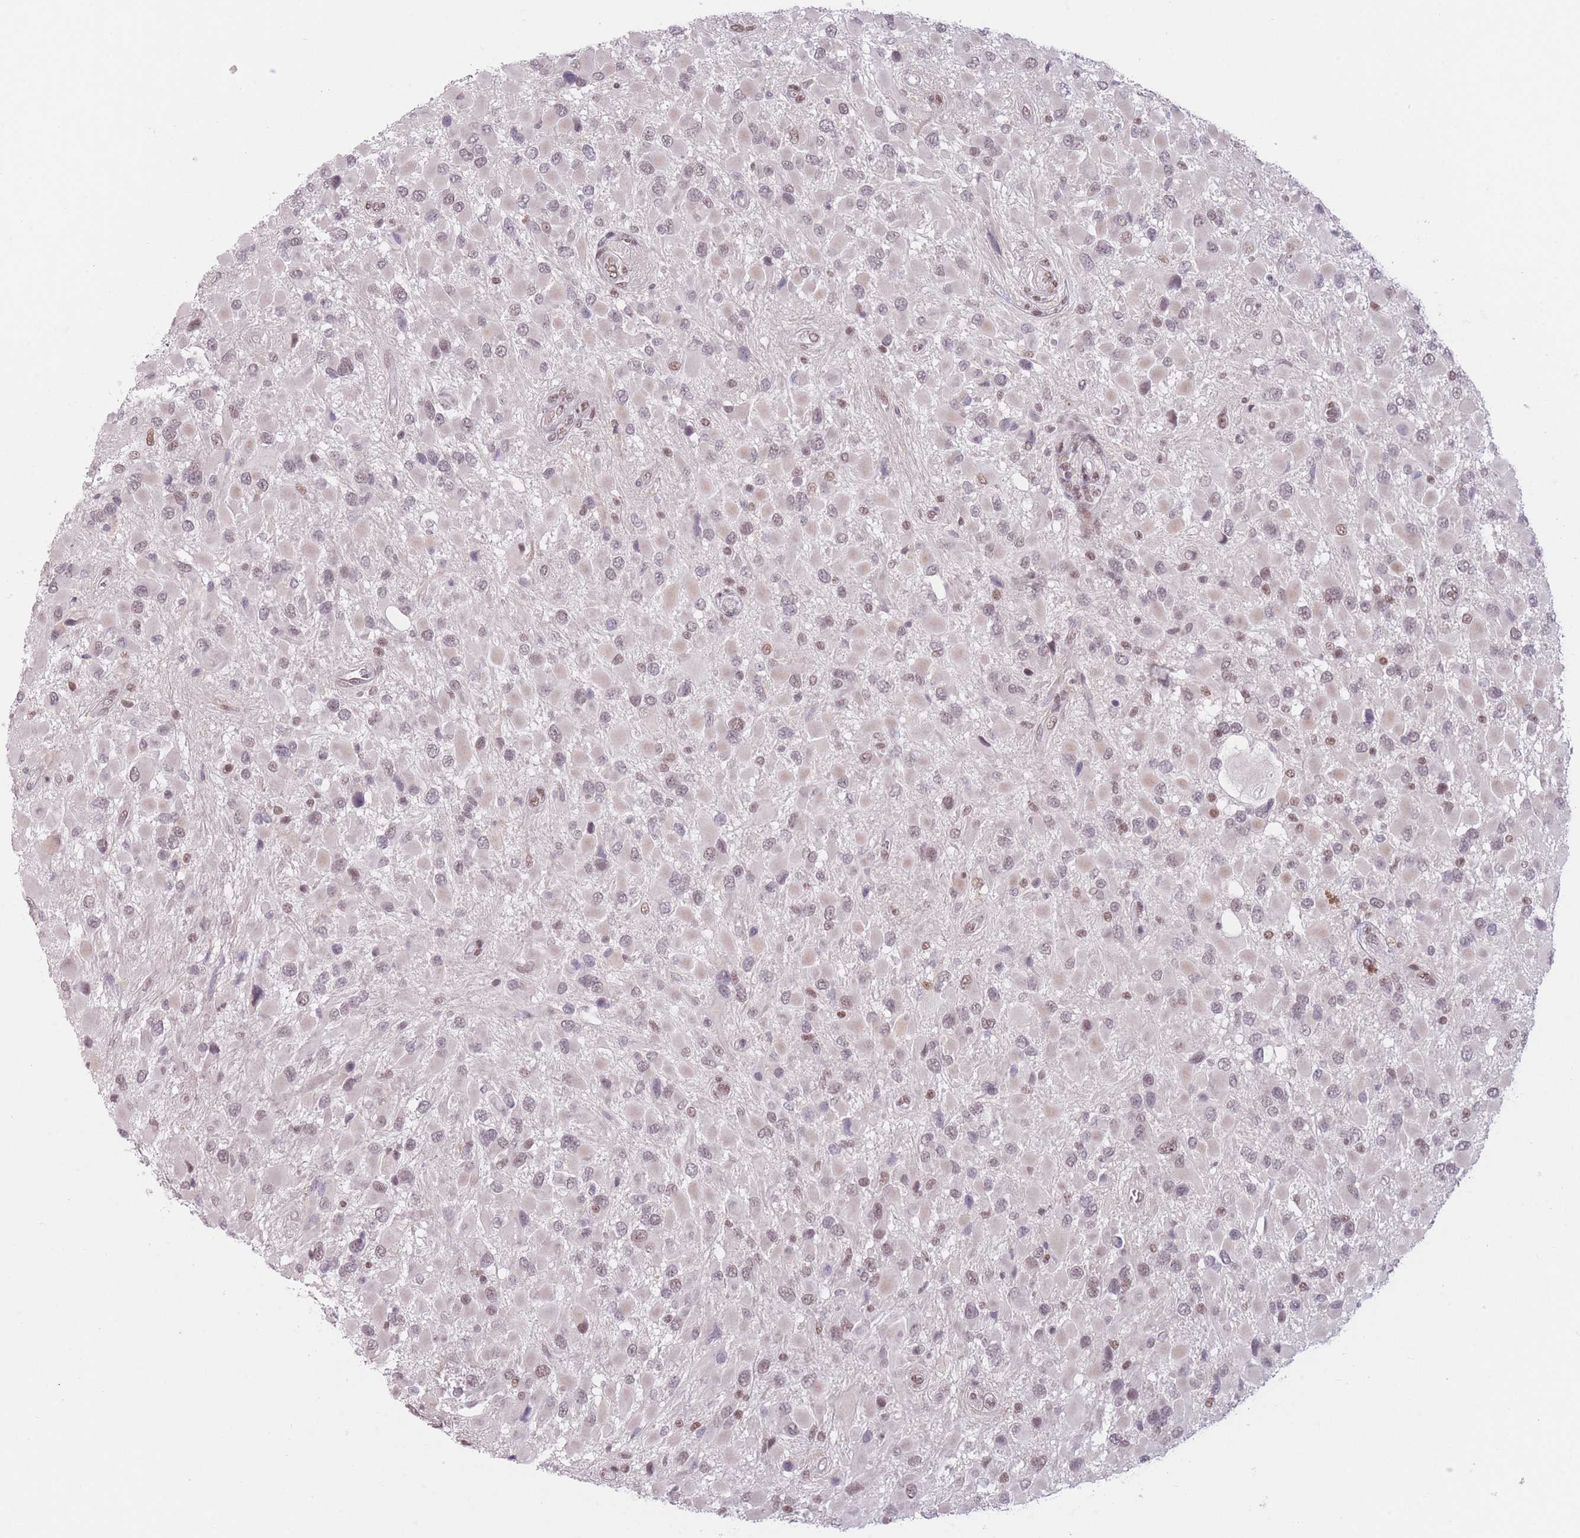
{"staining": {"intensity": "weak", "quantity": "25%-75%", "location": "nuclear"}, "tissue": "glioma", "cell_type": "Tumor cells", "image_type": "cancer", "snomed": [{"axis": "morphology", "description": "Glioma, malignant, High grade"}, {"axis": "topography", "description": "Brain"}], "caption": "DAB immunohistochemical staining of human malignant high-grade glioma demonstrates weak nuclear protein expression in about 25%-75% of tumor cells. The staining was performed using DAB (3,3'-diaminobenzidine) to visualize the protein expression in brown, while the nuclei were stained in blue with hematoxylin (Magnification: 20x).", "gene": "SUPT6H", "patient": {"sex": "male", "age": 53}}